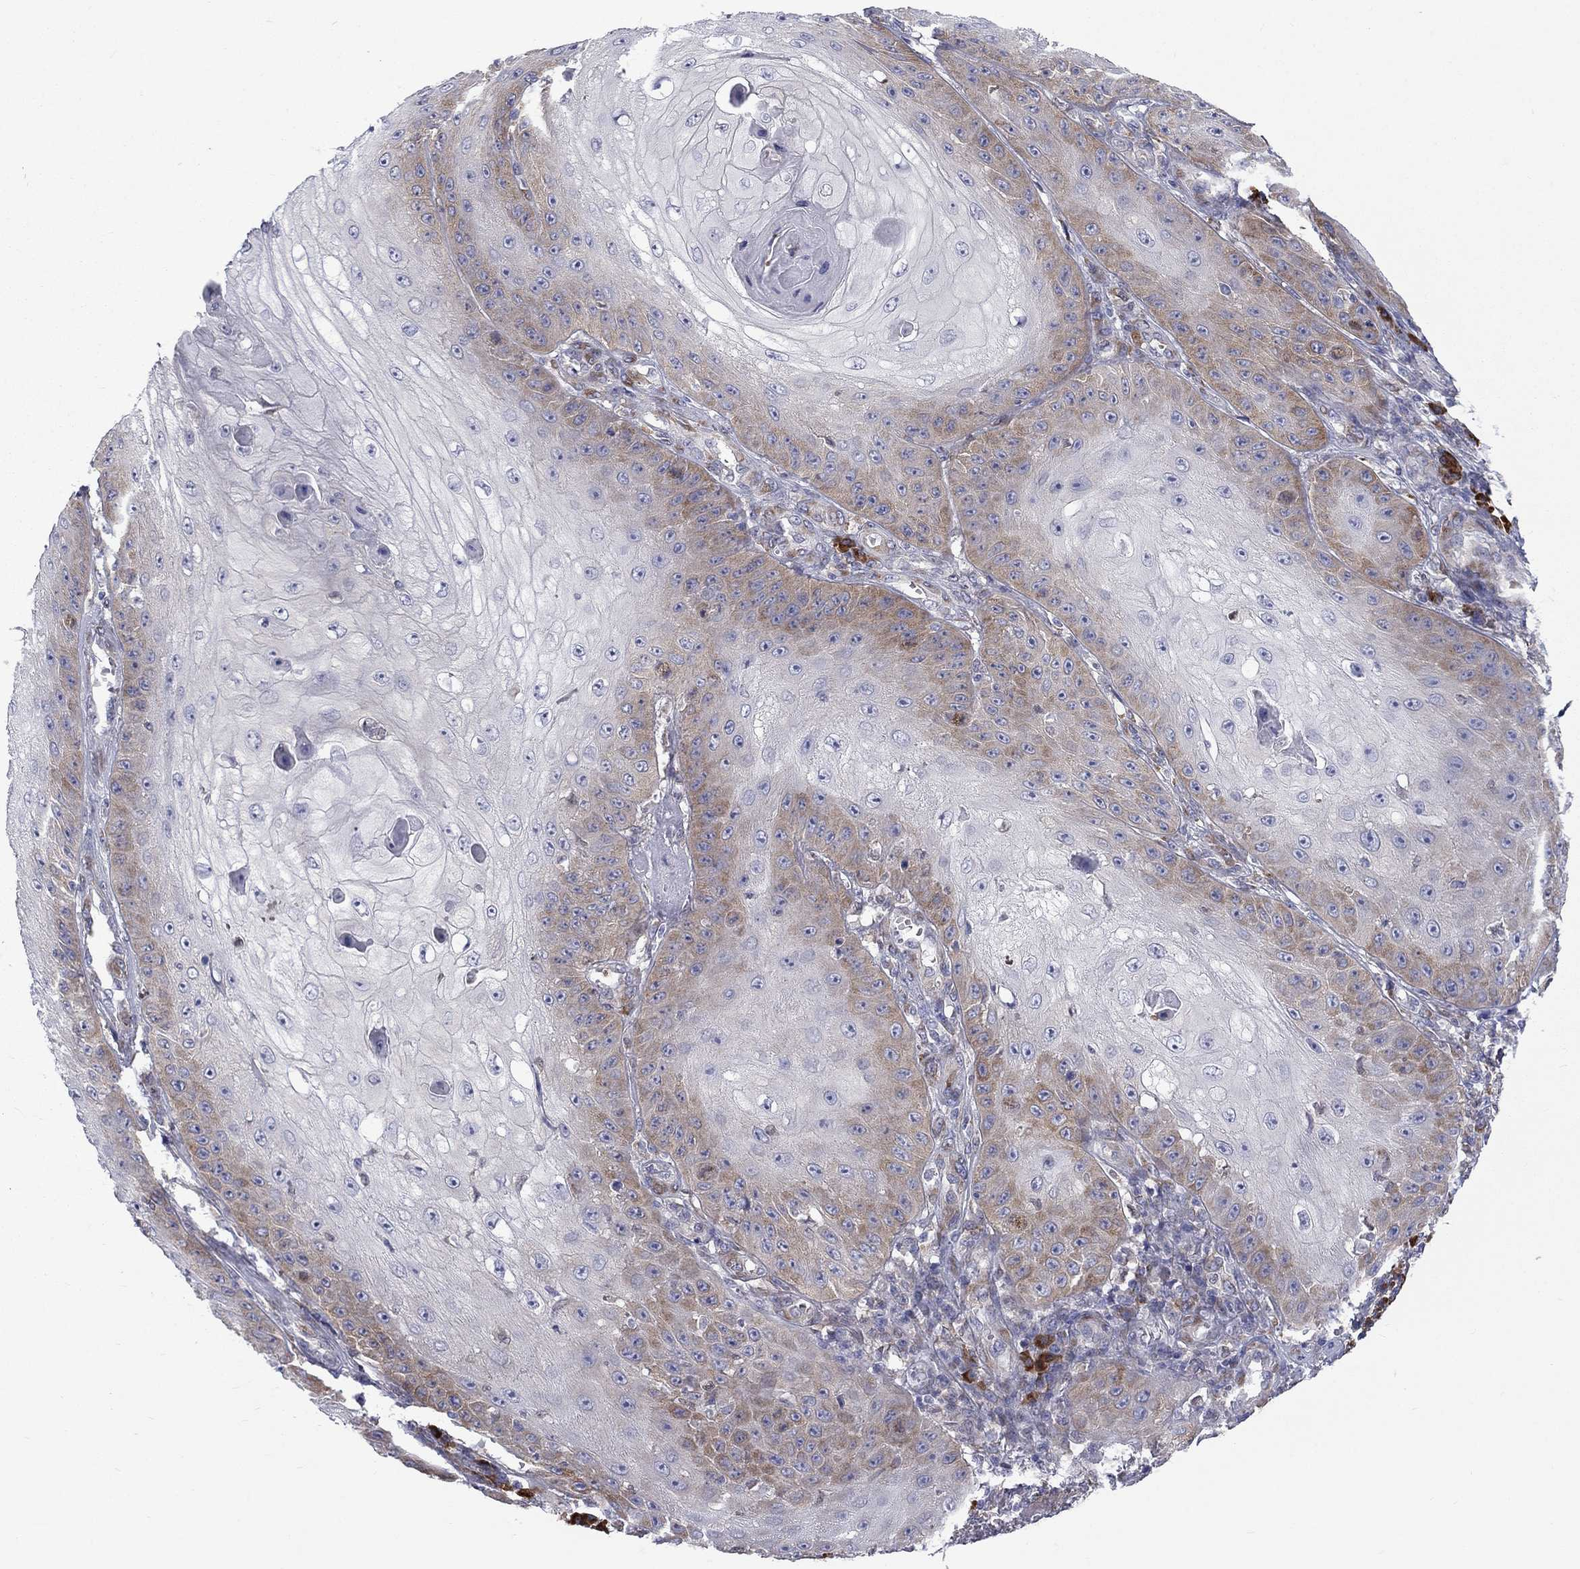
{"staining": {"intensity": "weak", "quantity": "25%-75%", "location": "cytoplasmic/membranous"}, "tissue": "skin cancer", "cell_type": "Tumor cells", "image_type": "cancer", "snomed": [{"axis": "morphology", "description": "Squamous cell carcinoma, NOS"}, {"axis": "topography", "description": "Skin"}], "caption": "Immunohistochemical staining of human skin cancer shows low levels of weak cytoplasmic/membranous protein positivity in approximately 25%-75% of tumor cells. Nuclei are stained in blue.", "gene": "PABPC4", "patient": {"sex": "male", "age": 70}}